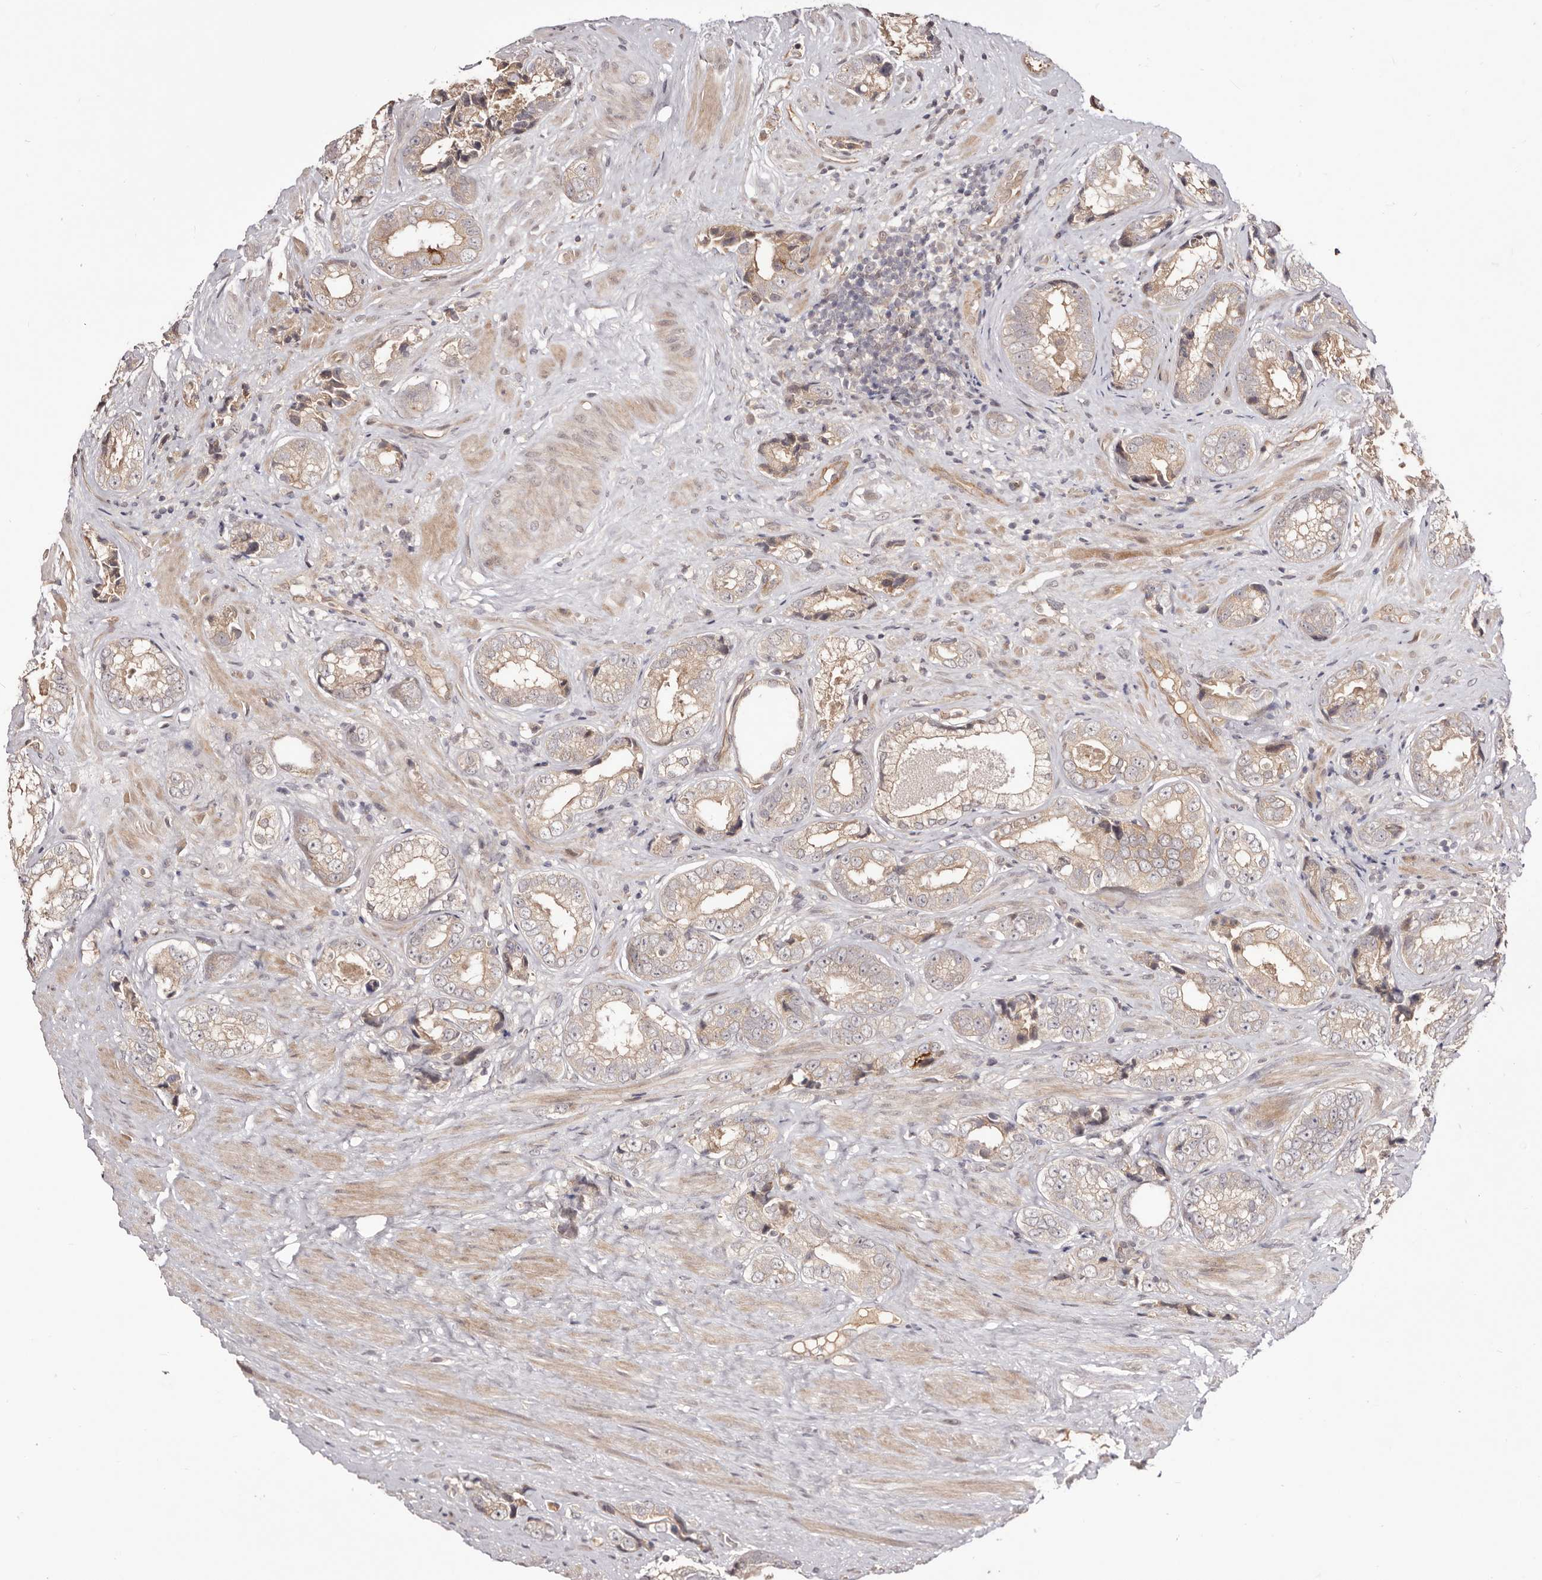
{"staining": {"intensity": "weak", "quantity": "<25%", "location": "cytoplasmic/membranous"}, "tissue": "prostate cancer", "cell_type": "Tumor cells", "image_type": "cancer", "snomed": [{"axis": "morphology", "description": "Adenocarcinoma, High grade"}, {"axis": "topography", "description": "Prostate"}], "caption": "The micrograph displays no significant positivity in tumor cells of prostate adenocarcinoma (high-grade). (DAB immunohistochemistry with hematoxylin counter stain).", "gene": "EGR3", "patient": {"sex": "male", "age": 61}}